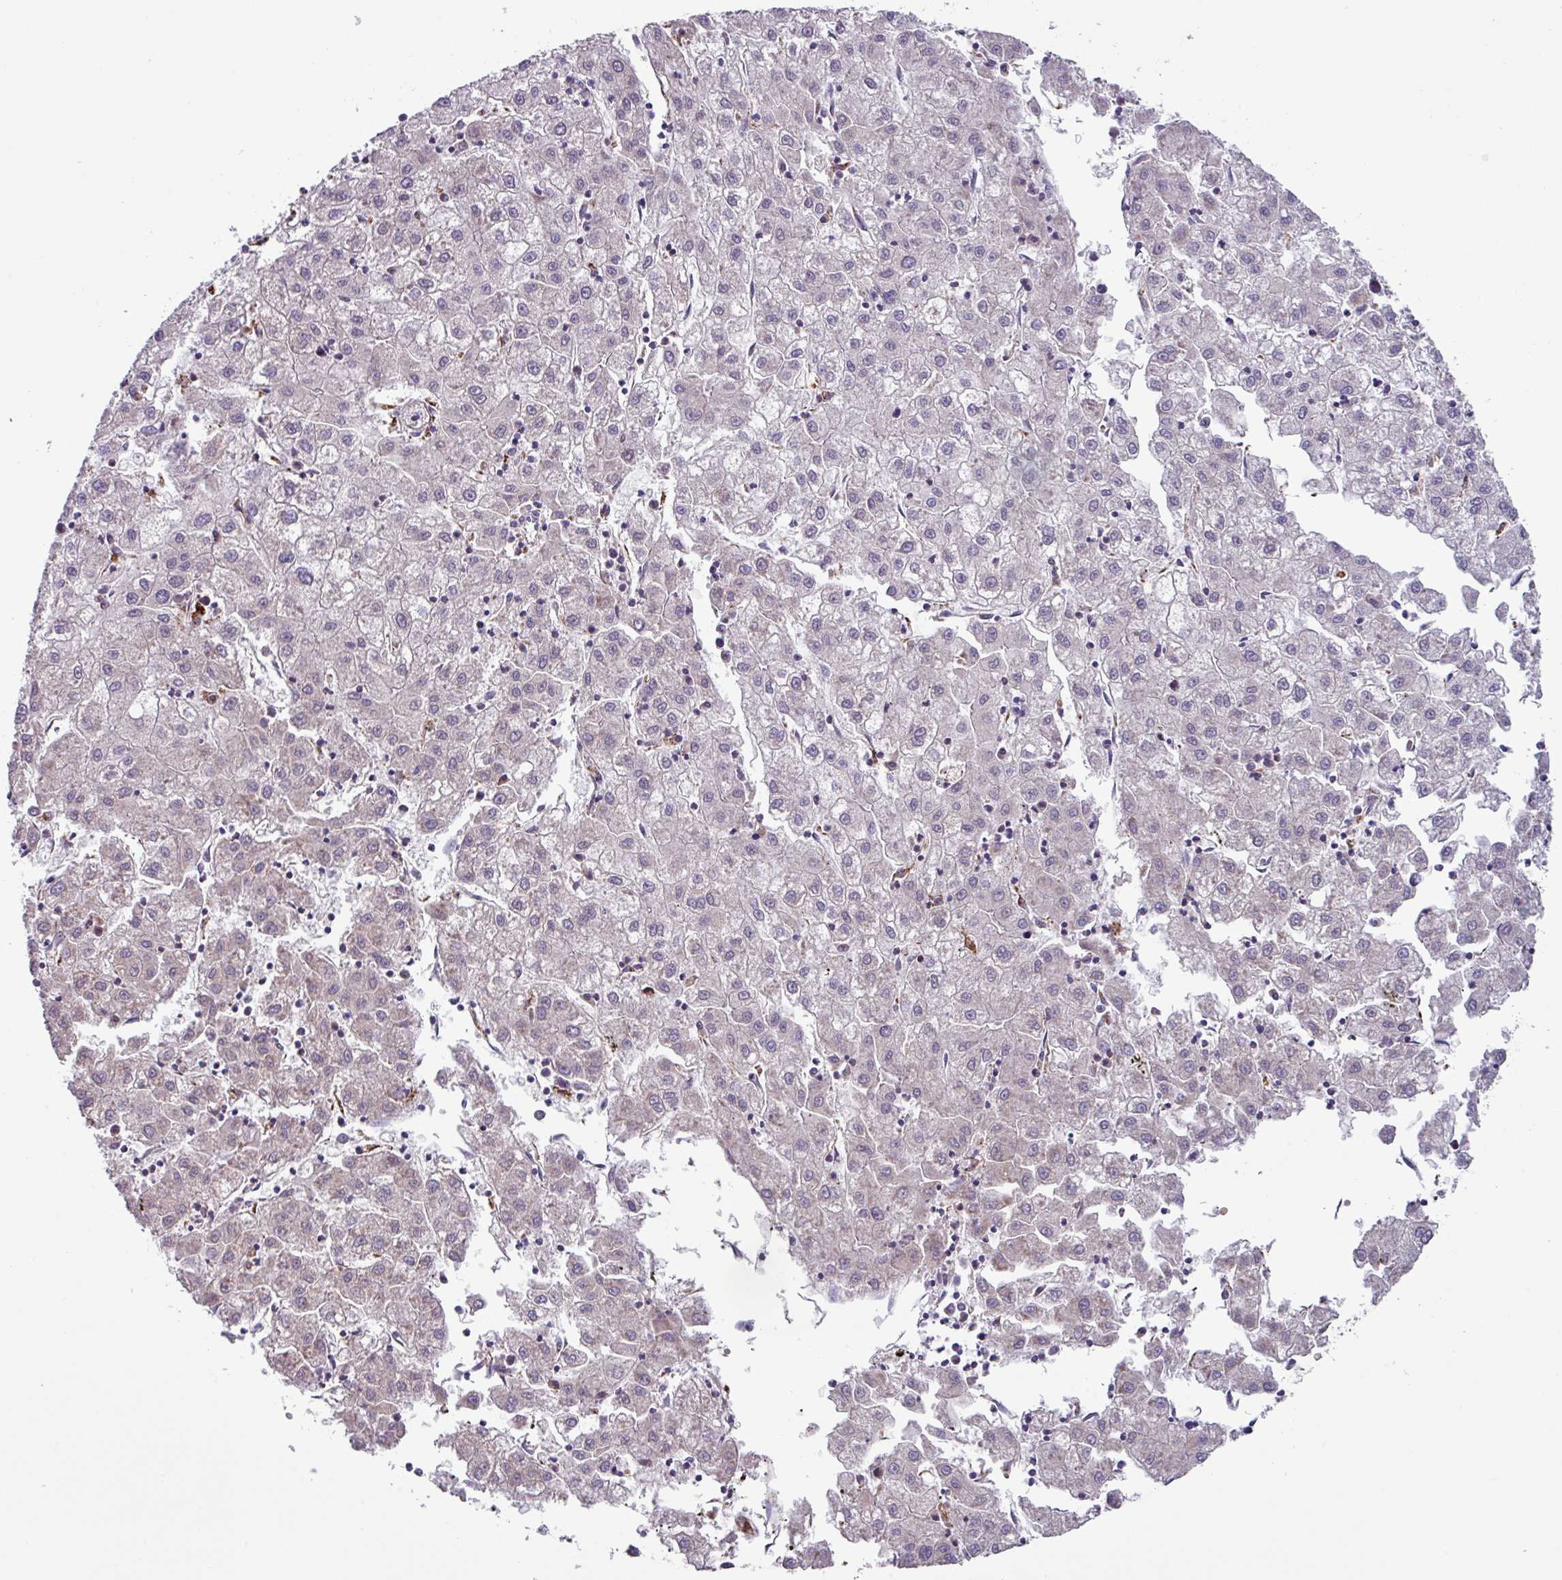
{"staining": {"intensity": "negative", "quantity": "none", "location": "none"}, "tissue": "liver cancer", "cell_type": "Tumor cells", "image_type": "cancer", "snomed": [{"axis": "morphology", "description": "Carcinoma, Hepatocellular, NOS"}, {"axis": "topography", "description": "Liver"}], "caption": "Protein analysis of liver hepatocellular carcinoma demonstrates no significant staining in tumor cells.", "gene": "AKIRIN1", "patient": {"sex": "male", "age": 72}}